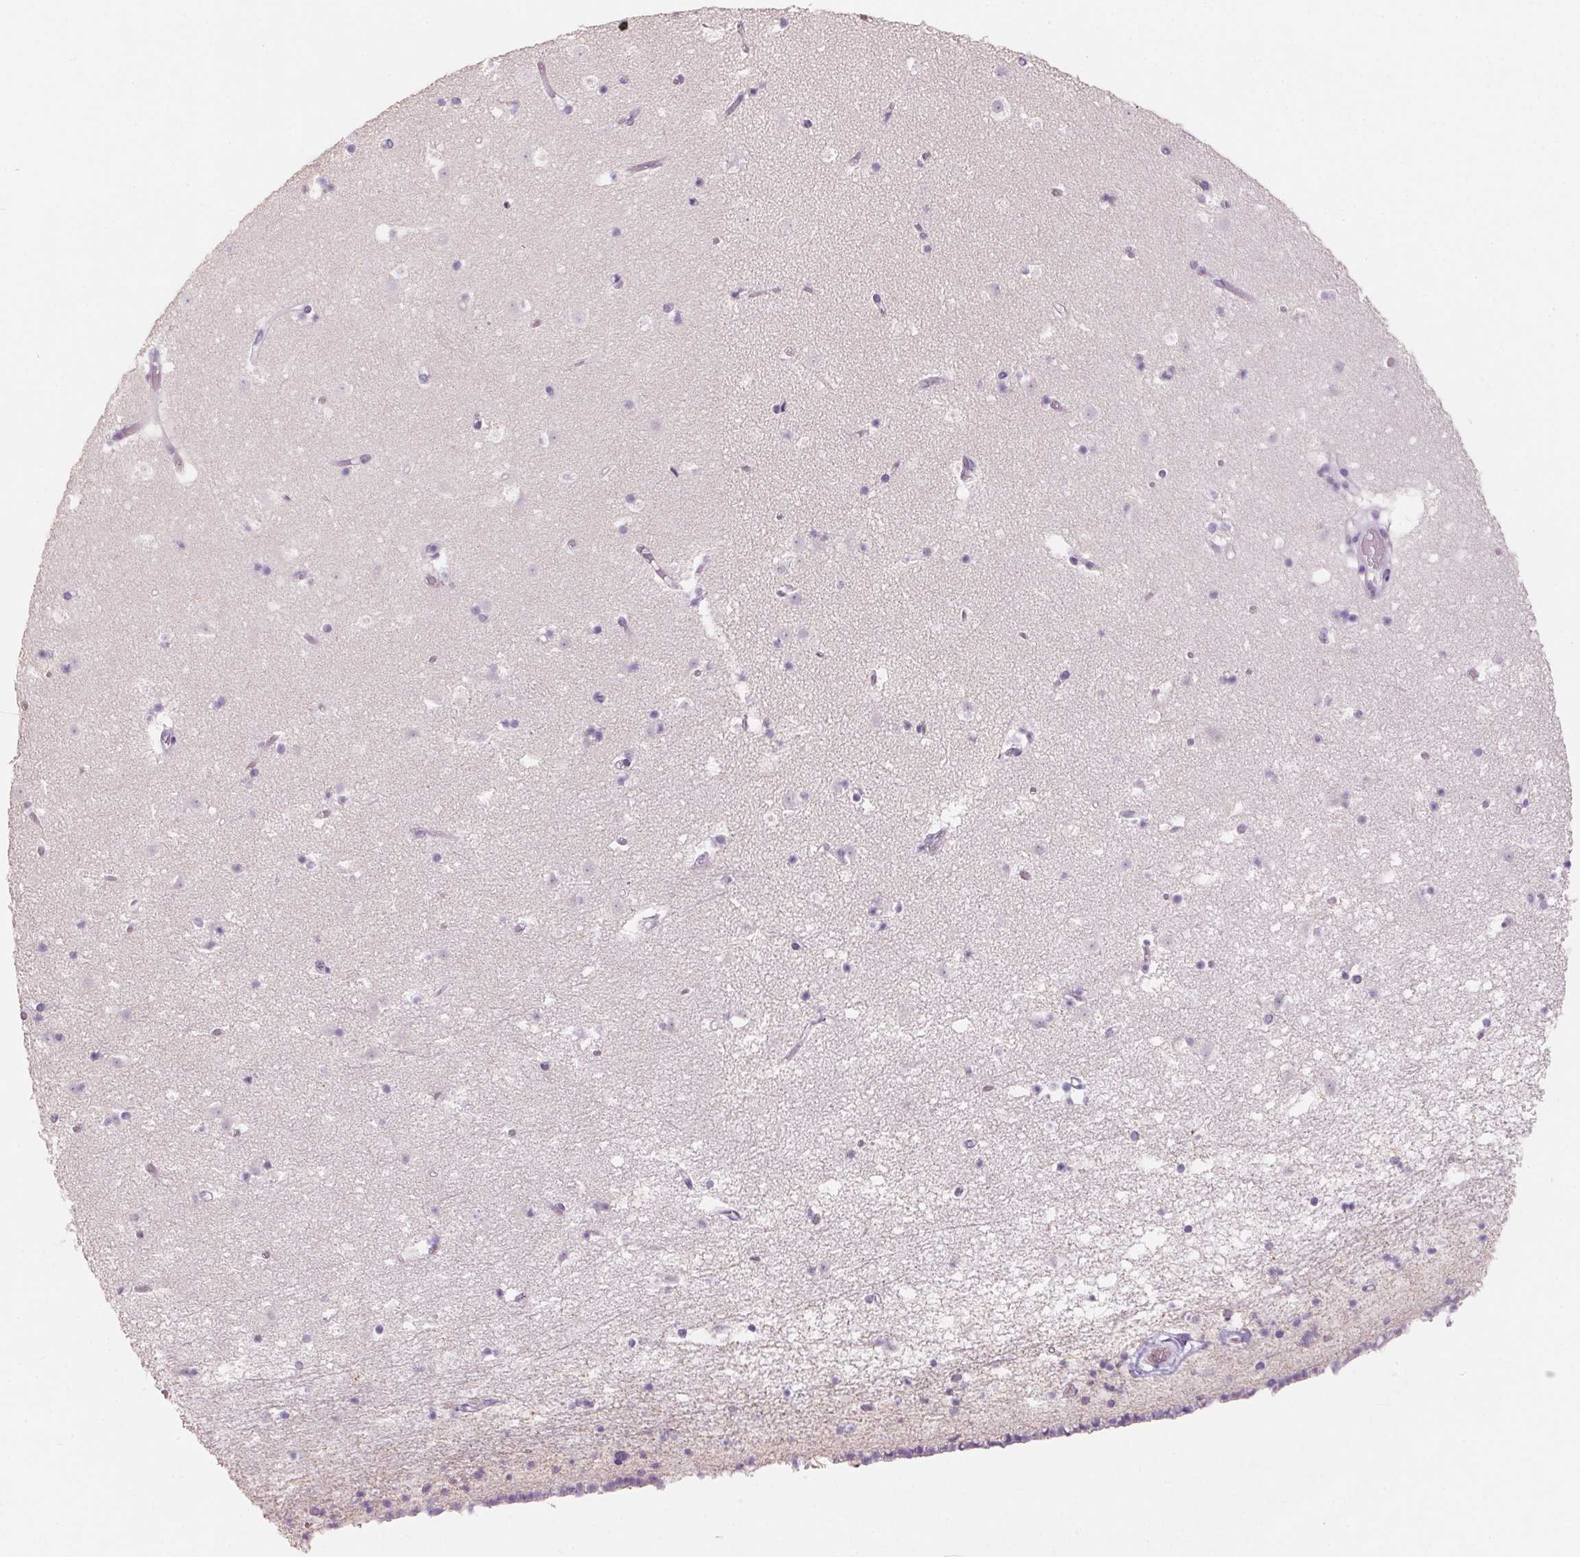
{"staining": {"intensity": "negative", "quantity": "none", "location": "none"}, "tissue": "caudate", "cell_type": "Glial cells", "image_type": "normal", "snomed": [{"axis": "morphology", "description": "Normal tissue, NOS"}, {"axis": "topography", "description": "Lateral ventricle wall"}], "caption": "Immunohistochemistry (IHC) of unremarkable human caudate shows no expression in glial cells. (Stains: DAB immunohistochemistry with hematoxylin counter stain, Microscopy: brightfield microscopy at high magnification).", "gene": "HSD17B1", "patient": {"sex": "female", "age": 42}}